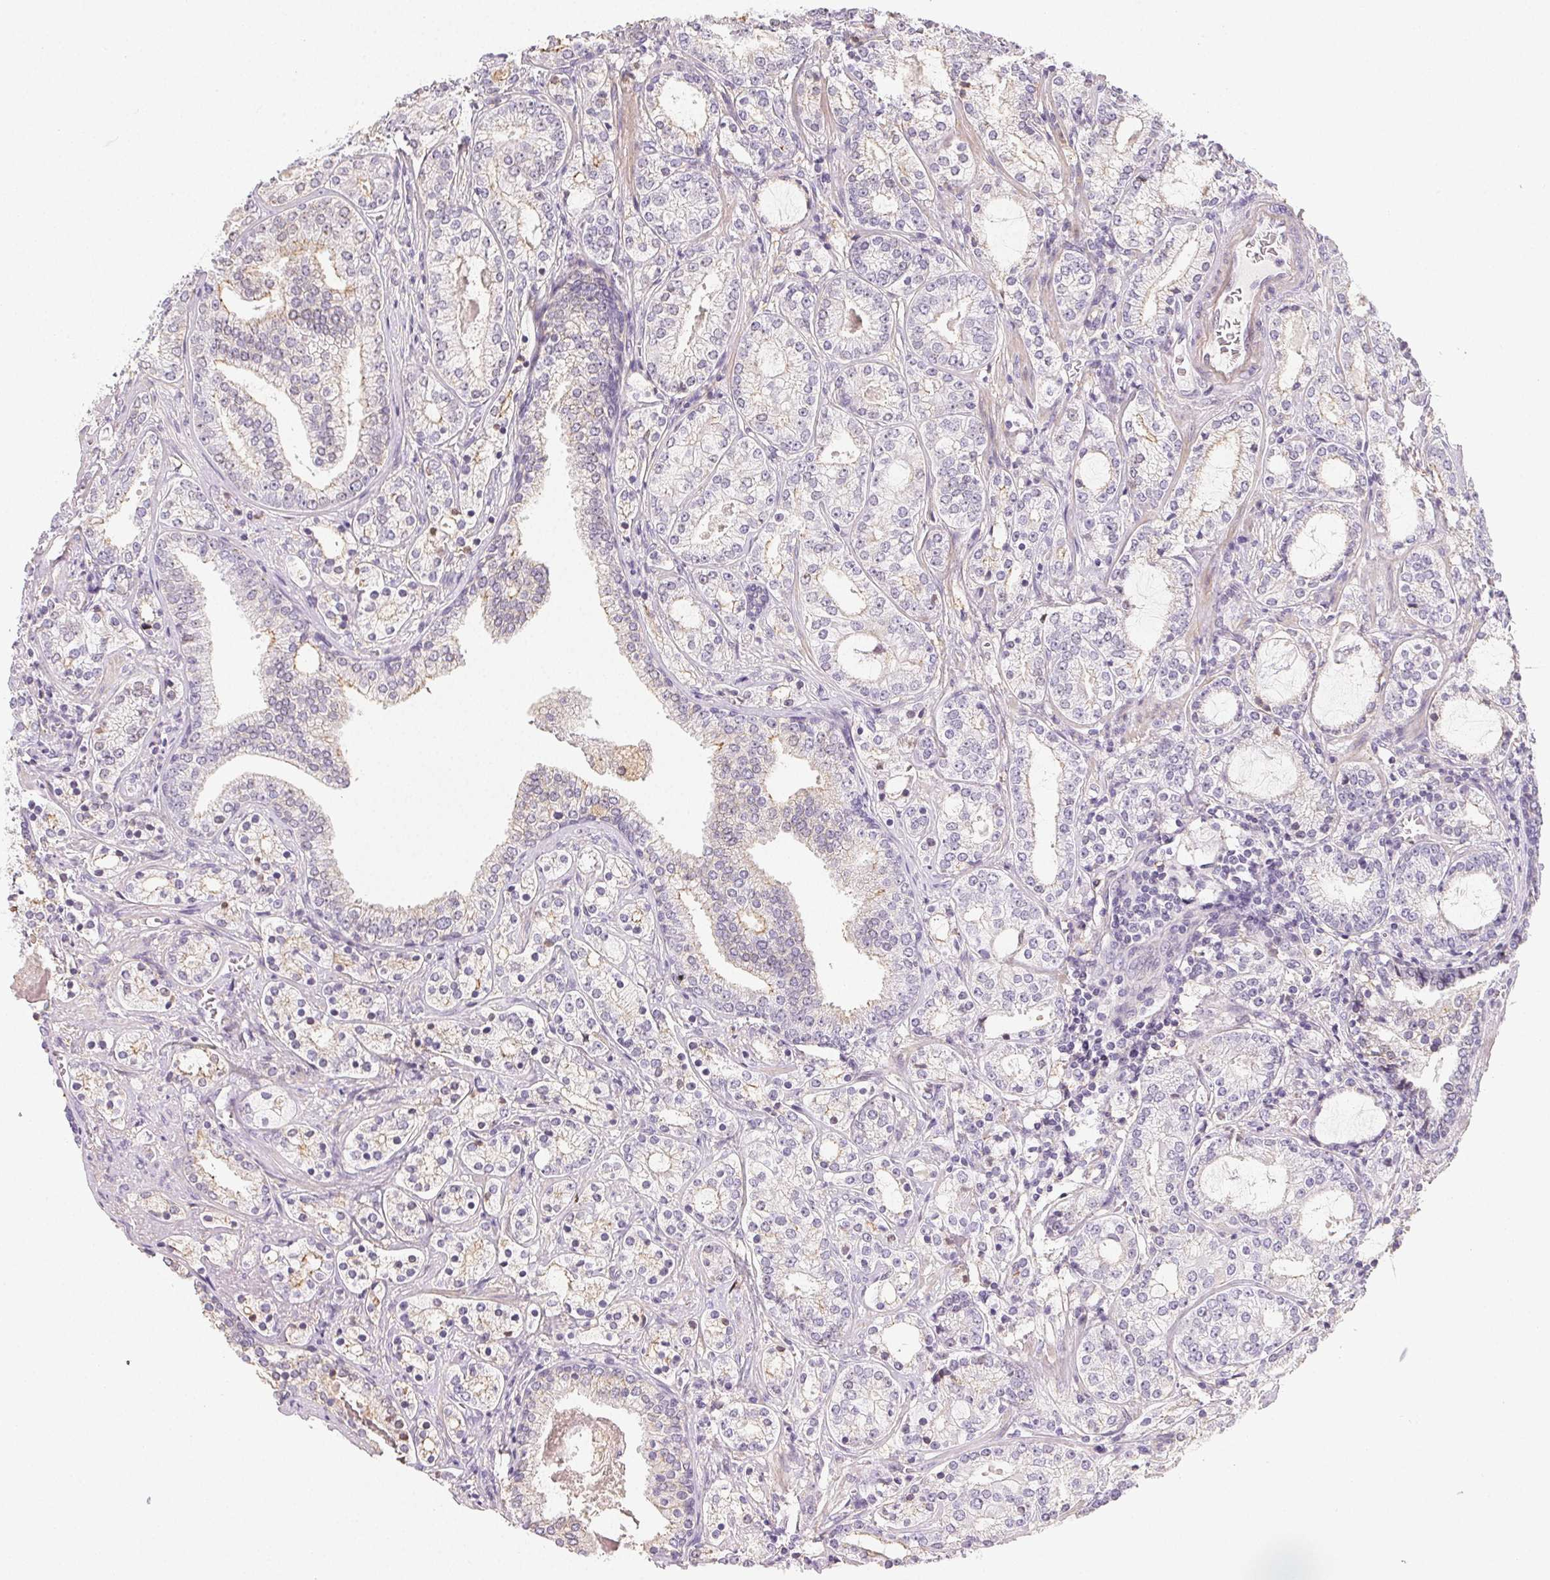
{"staining": {"intensity": "negative", "quantity": "none", "location": "none"}, "tissue": "prostate cancer", "cell_type": "Tumor cells", "image_type": "cancer", "snomed": [{"axis": "morphology", "description": "Adenocarcinoma, Medium grade"}, {"axis": "topography", "description": "Prostate"}], "caption": "IHC of medium-grade adenocarcinoma (prostate) exhibits no expression in tumor cells.", "gene": "LRRC23", "patient": {"sex": "male", "age": 57}}